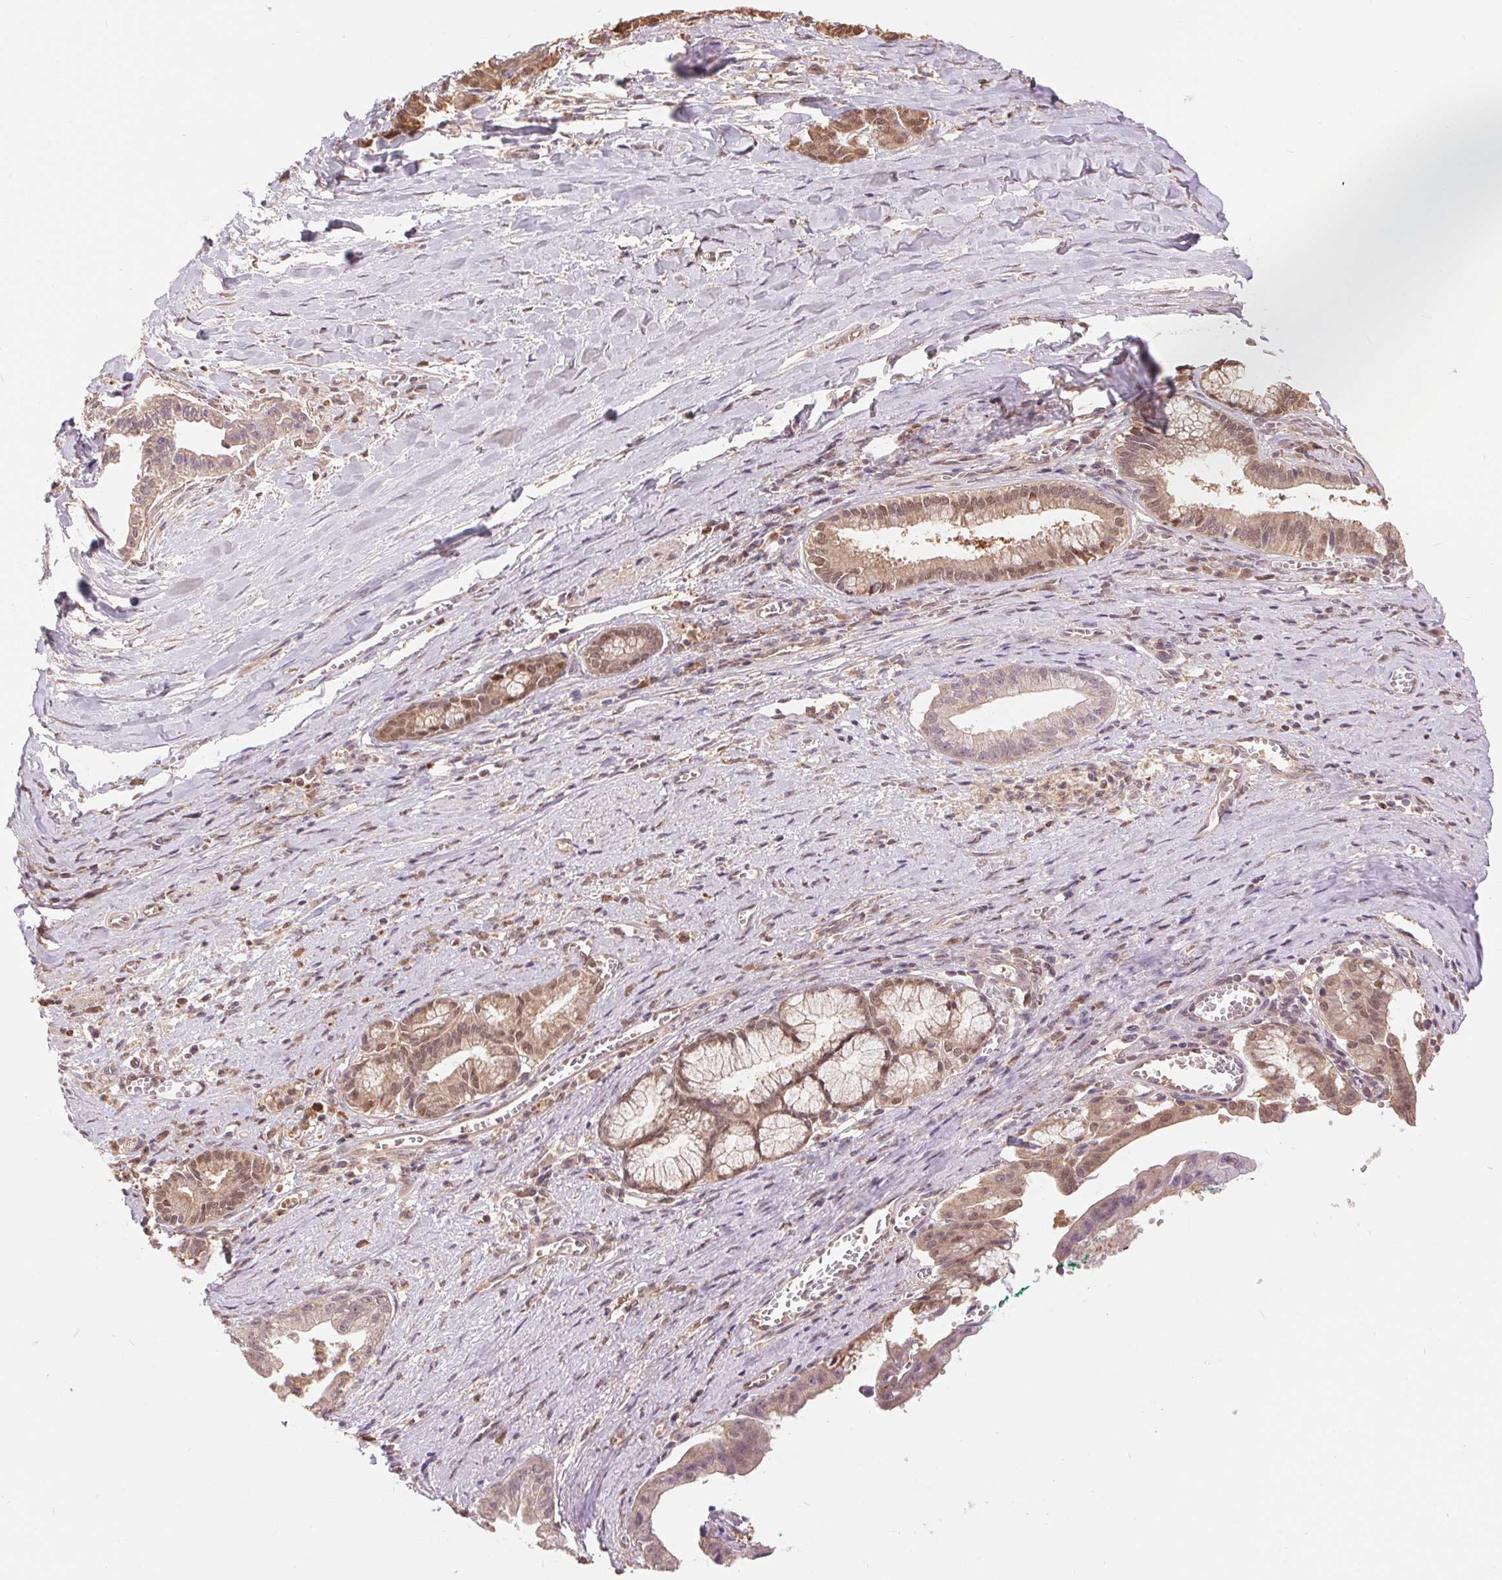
{"staining": {"intensity": "moderate", "quantity": ">75%", "location": "cytoplasmic/membranous,nuclear"}, "tissue": "pancreatic cancer", "cell_type": "Tumor cells", "image_type": "cancer", "snomed": [{"axis": "morphology", "description": "Normal tissue, NOS"}, {"axis": "morphology", "description": "Adenocarcinoma, NOS"}, {"axis": "topography", "description": "Lymph node"}, {"axis": "topography", "description": "Pancreas"}], "caption": "Immunohistochemistry (IHC) (DAB (3,3'-diaminobenzidine)) staining of human pancreatic adenocarcinoma reveals moderate cytoplasmic/membranous and nuclear protein expression in approximately >75% of tumor cells.", "gene": "TMEM273", "patient": {"sex": "female", "age": 58}}